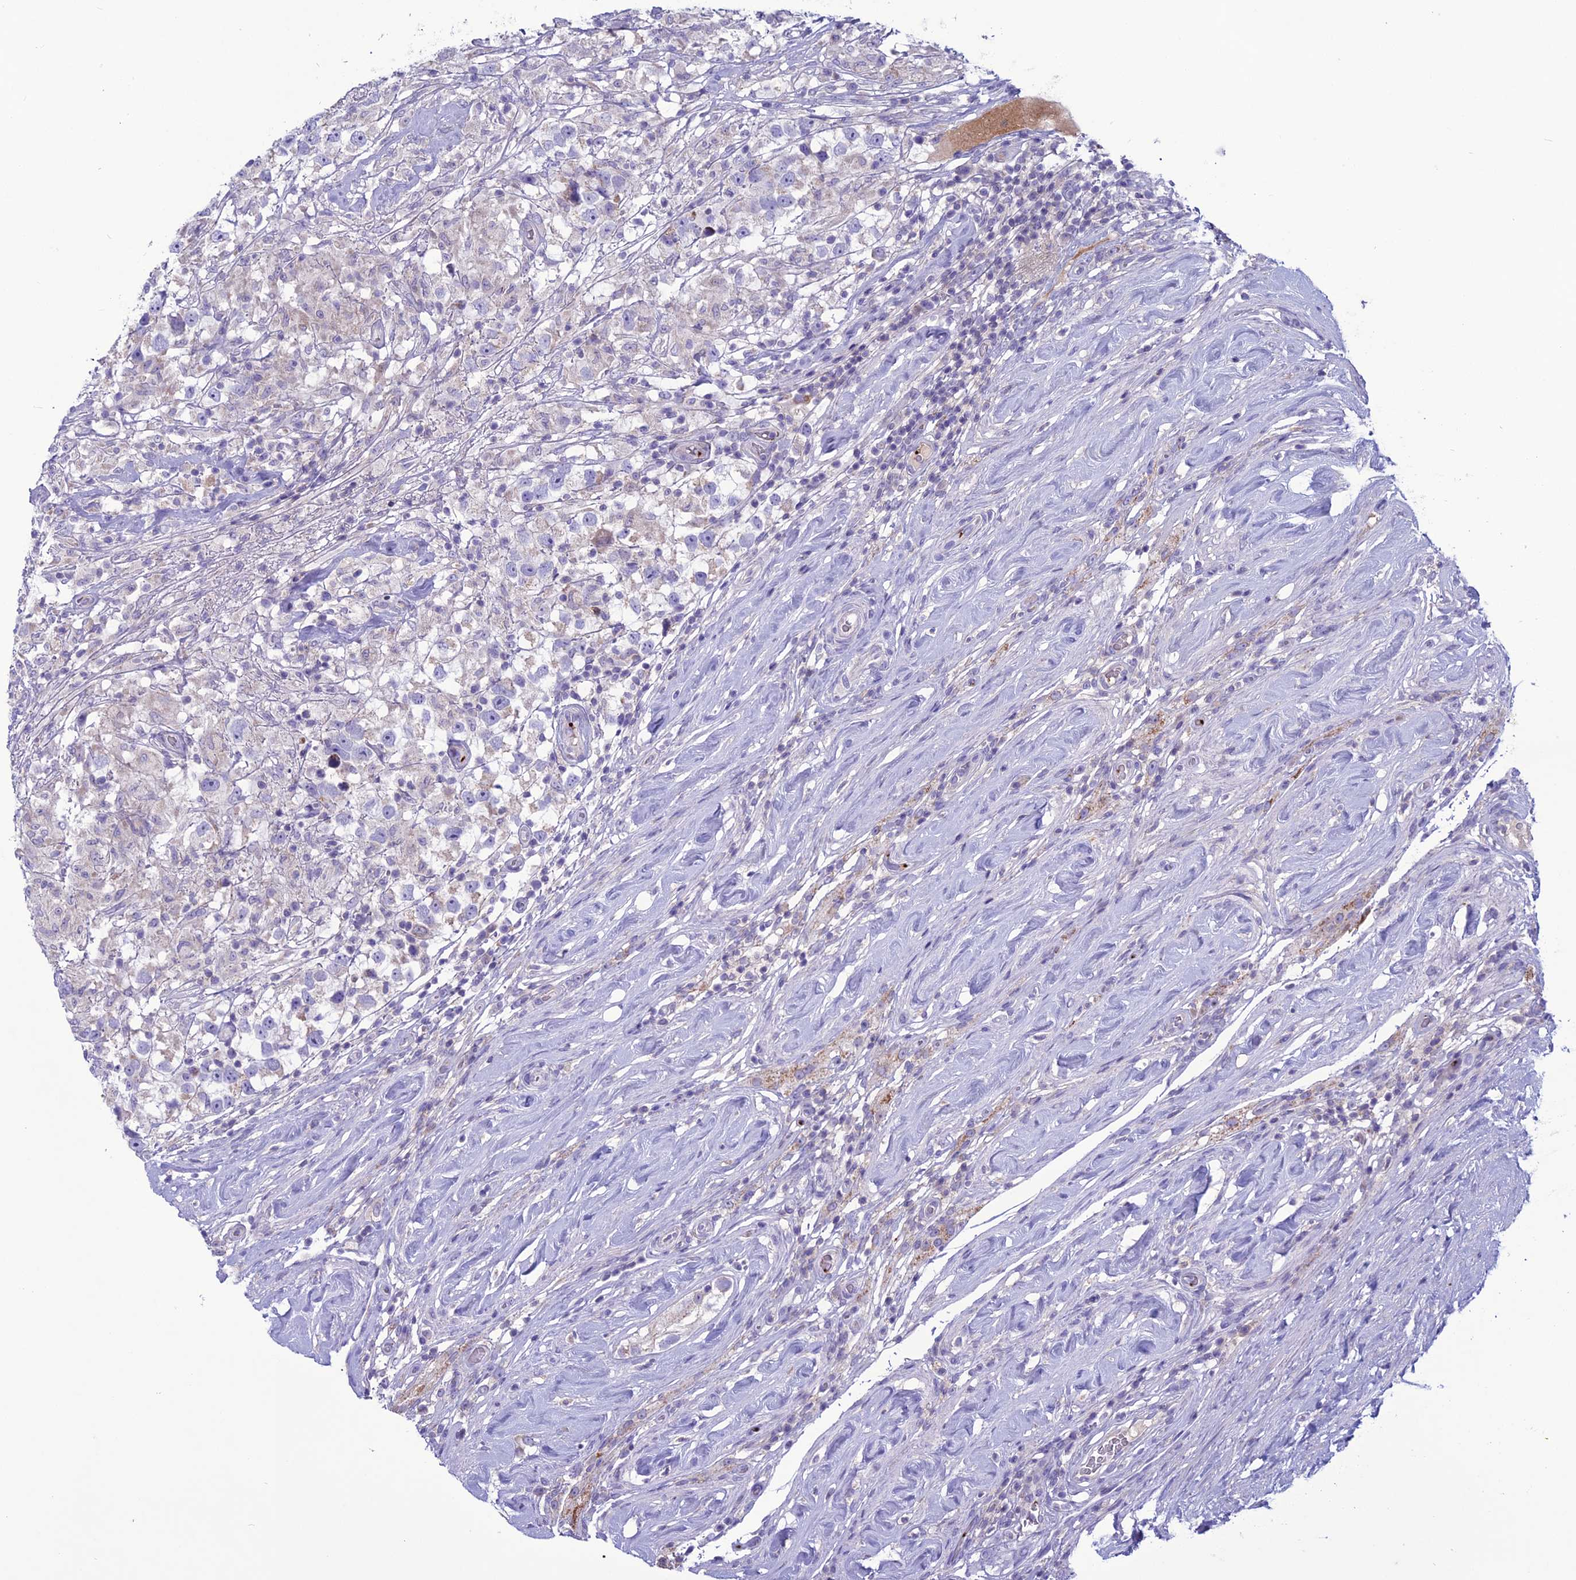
{"staining": {"intensity": "weak", "quantity": "<25%", "location": "cytoplasmic/membranous"}, "tissue": "testis cancer", "cell_type": "Tumor cells", "image_type": "cancer", "snomed": [{"axis": "morphology", "description": "Seminoma, NOS"}, {"axis": "topography", "description": "Testis"}], "caption": "Immunohistochemical staining of testis cancer (seminoma) reveals no significant staining in tumor cells.", "gene": "C21orf140", "patient": {"sex": "male", "age": 46}}